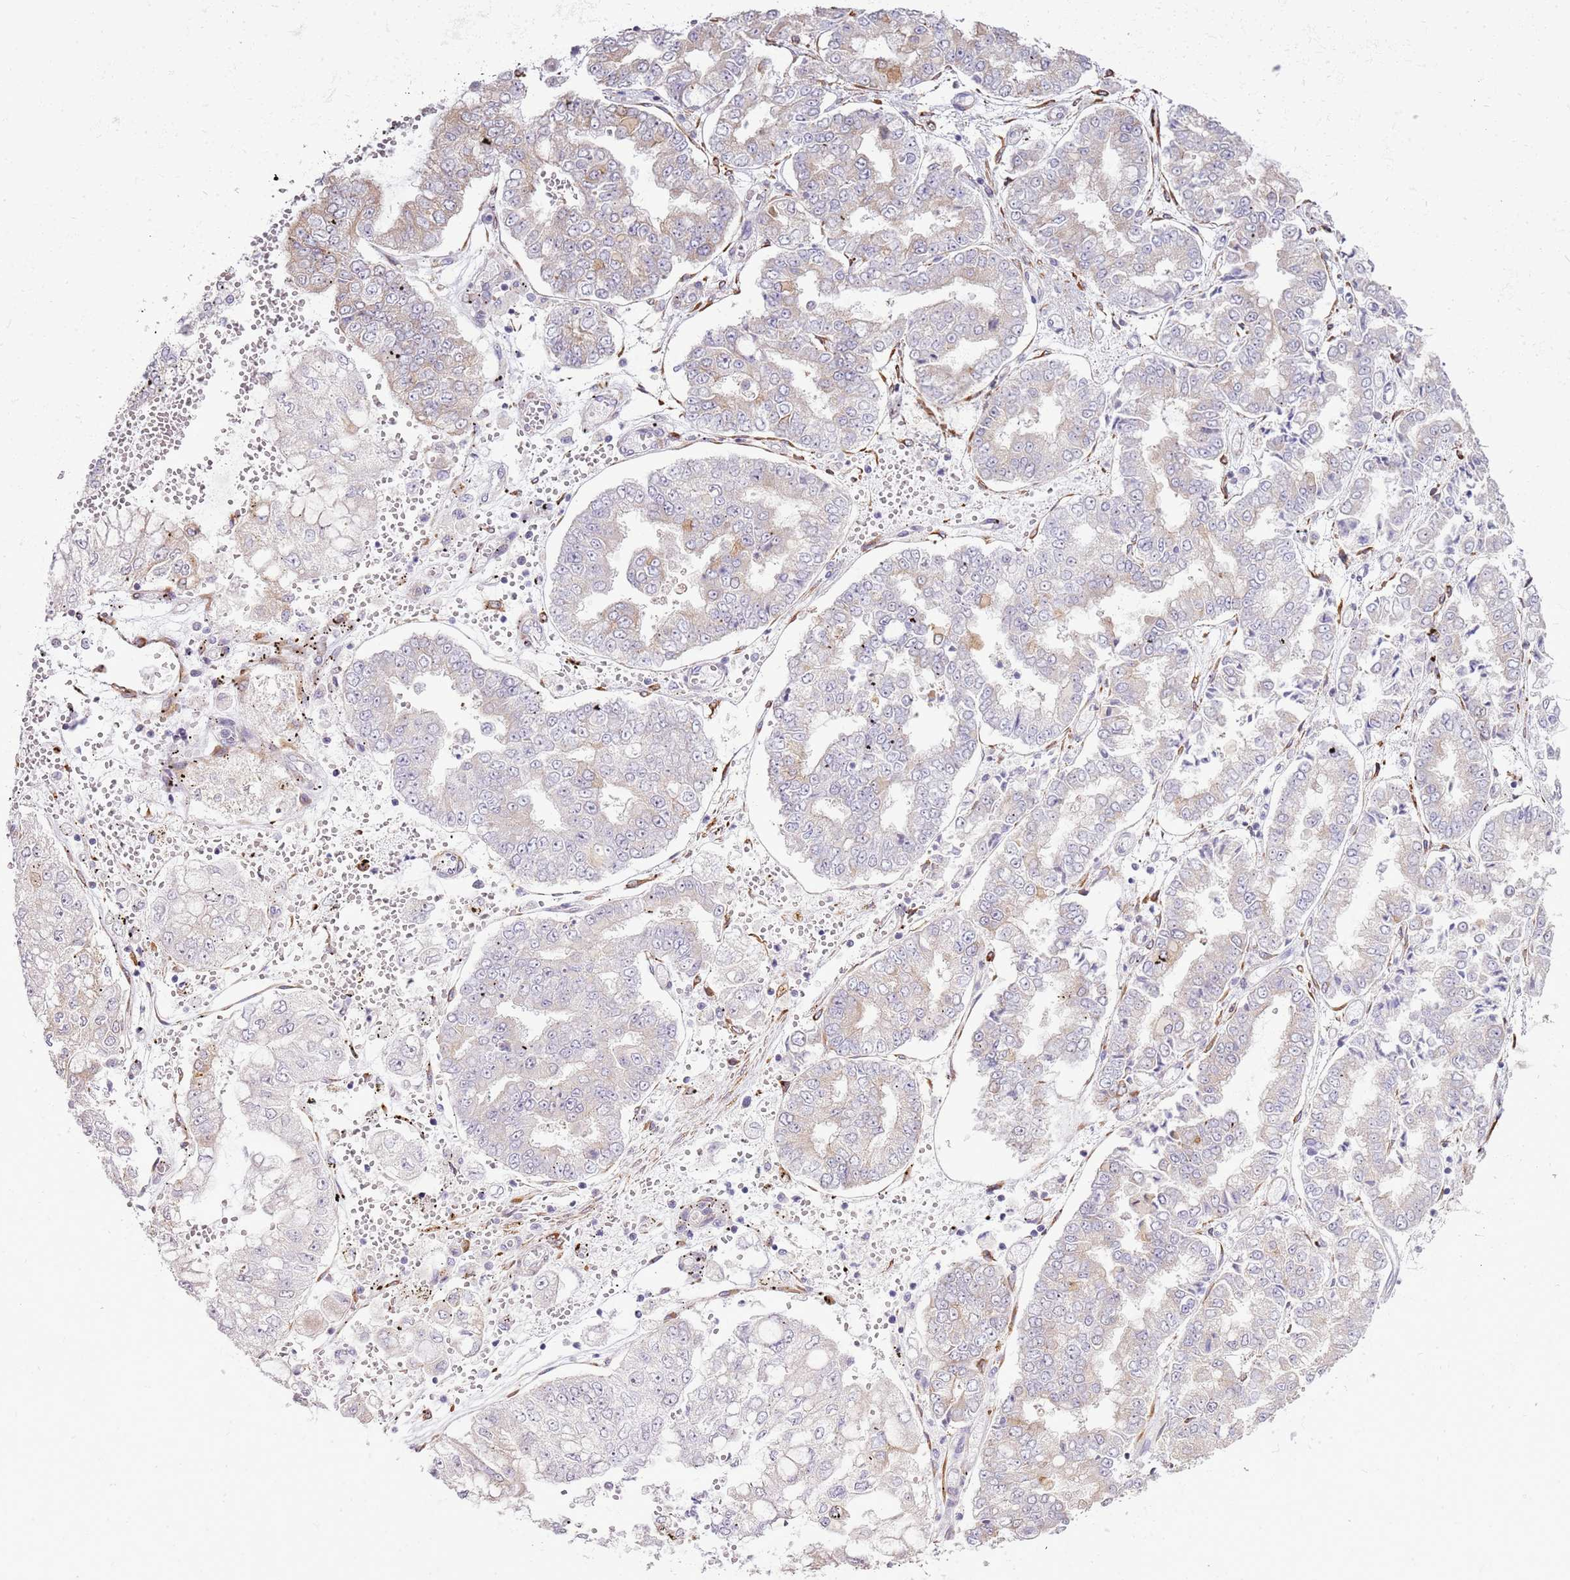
{"staining": {"intensity": "weak", "quantity": "<25%", "location": "cytoplasmic/membranous"}, "tissue": "stomach cancer", "cell_type": "Tumor cells", "image_type": "cancer", "snomed": [{"axis": "morphology", "description": "Adenocarcinoma, NOS"}, {"axis": "topography", "description": "Stomach"}], "caption": "Tumor cells show no significant expression in stomach adenocarcinoma. The staining was performed using DAB (3,3'-diaminobenzidine) to visualize the protein expression in brown, while the nuclei were stained in blue with hematoxylin (Magnification: 20x).", "gene": "UGGT2", "patient": {"sex": "male", "age": 76}}